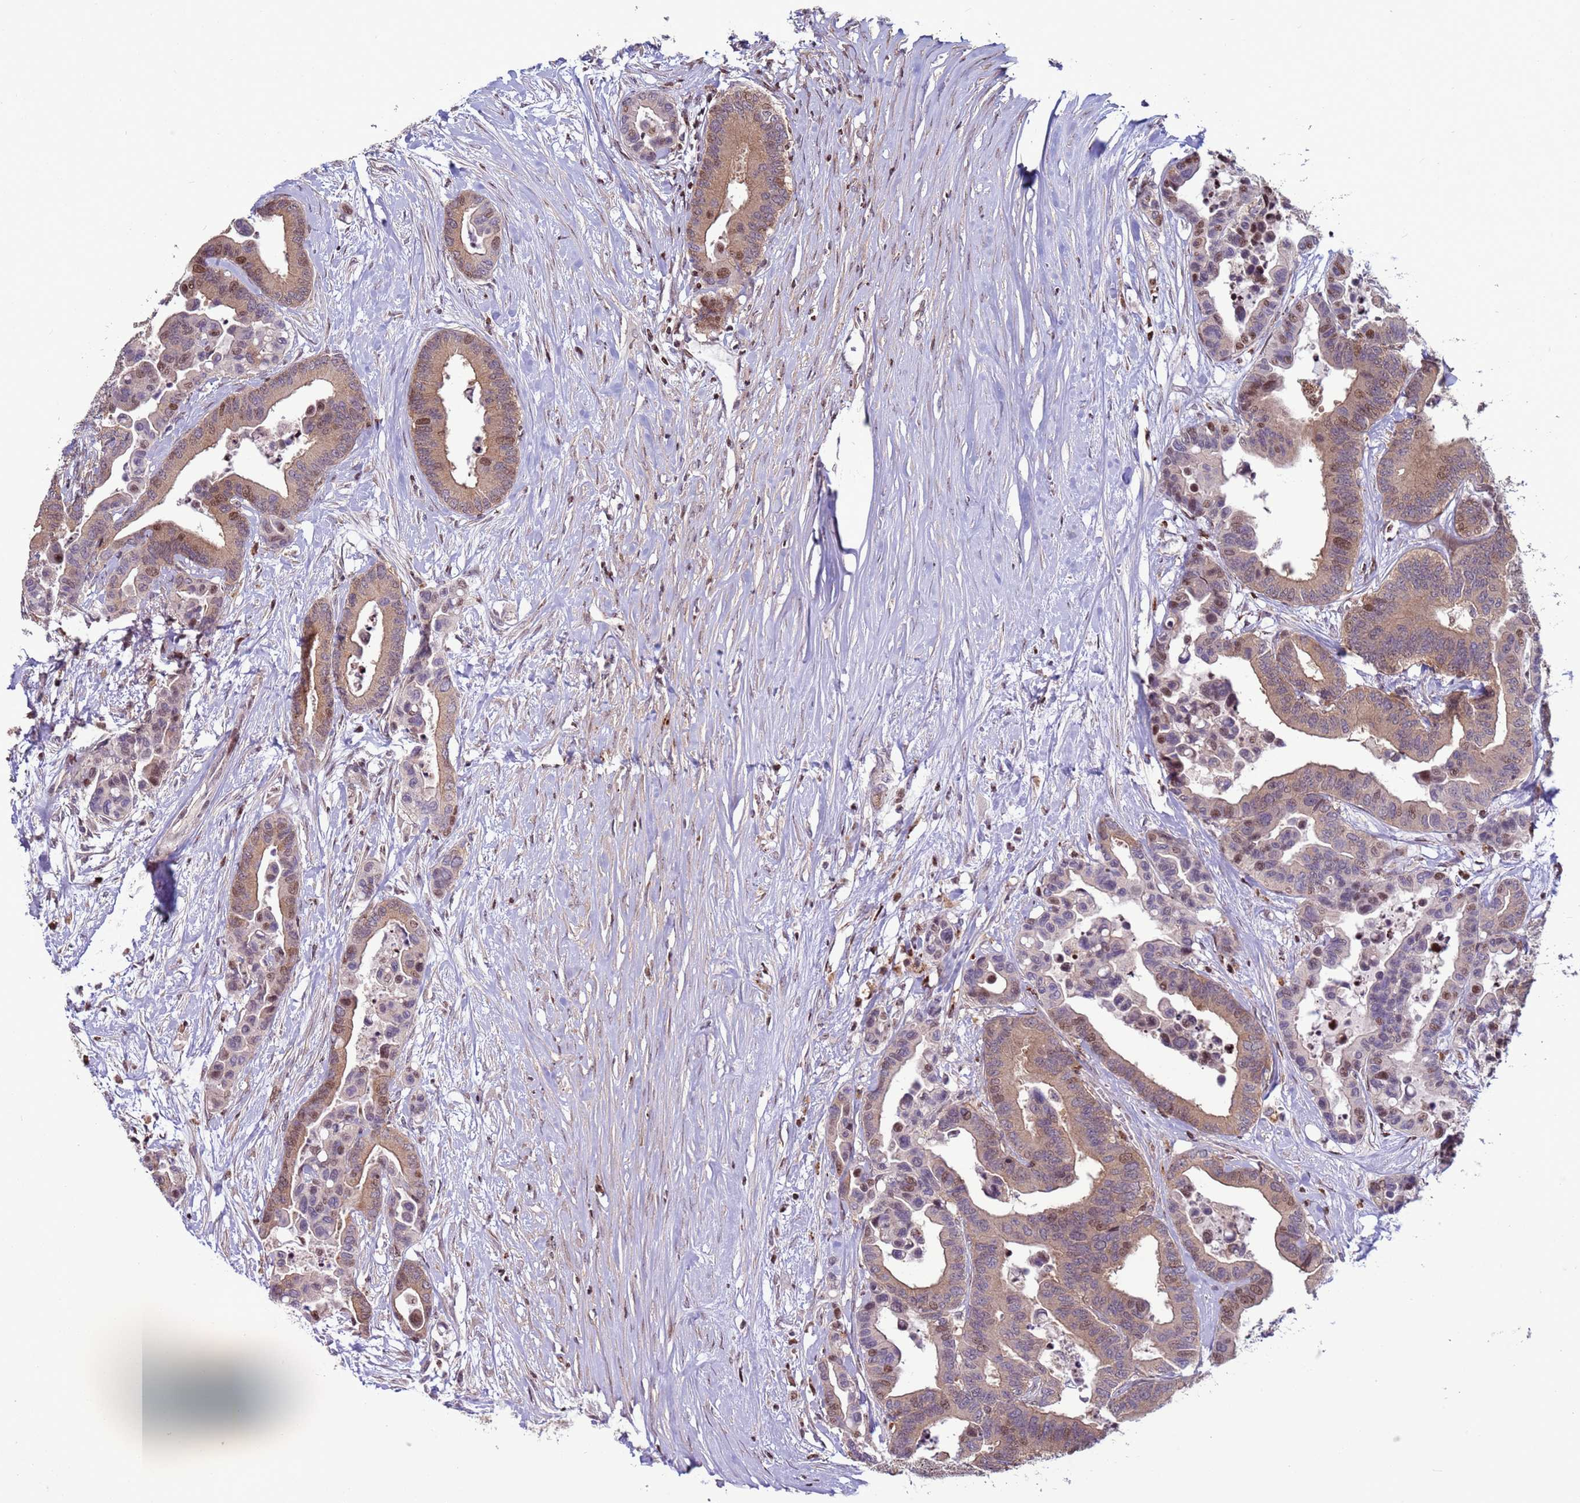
{"staining": {"intensity": "moderate", "quantity": "25%-75%", "location": "cytoplasmic/membranous,nuclear"}, "tissue": "colorectal cancer", "cell_type": "Tumor cells", "image_type": "cancer", "snomed": [{"axis": "morphology", "description": "Adenocarcinoma, NOS"}, {"axis": "topography", "description": "Colon"}], "caption": "Human colorectal cancer (adenocarcinoma) stained with a protein marker shows moderate staining in tumor cells.", "gene": "HGH1", "patient": {"sex": "male", "age": 82}}